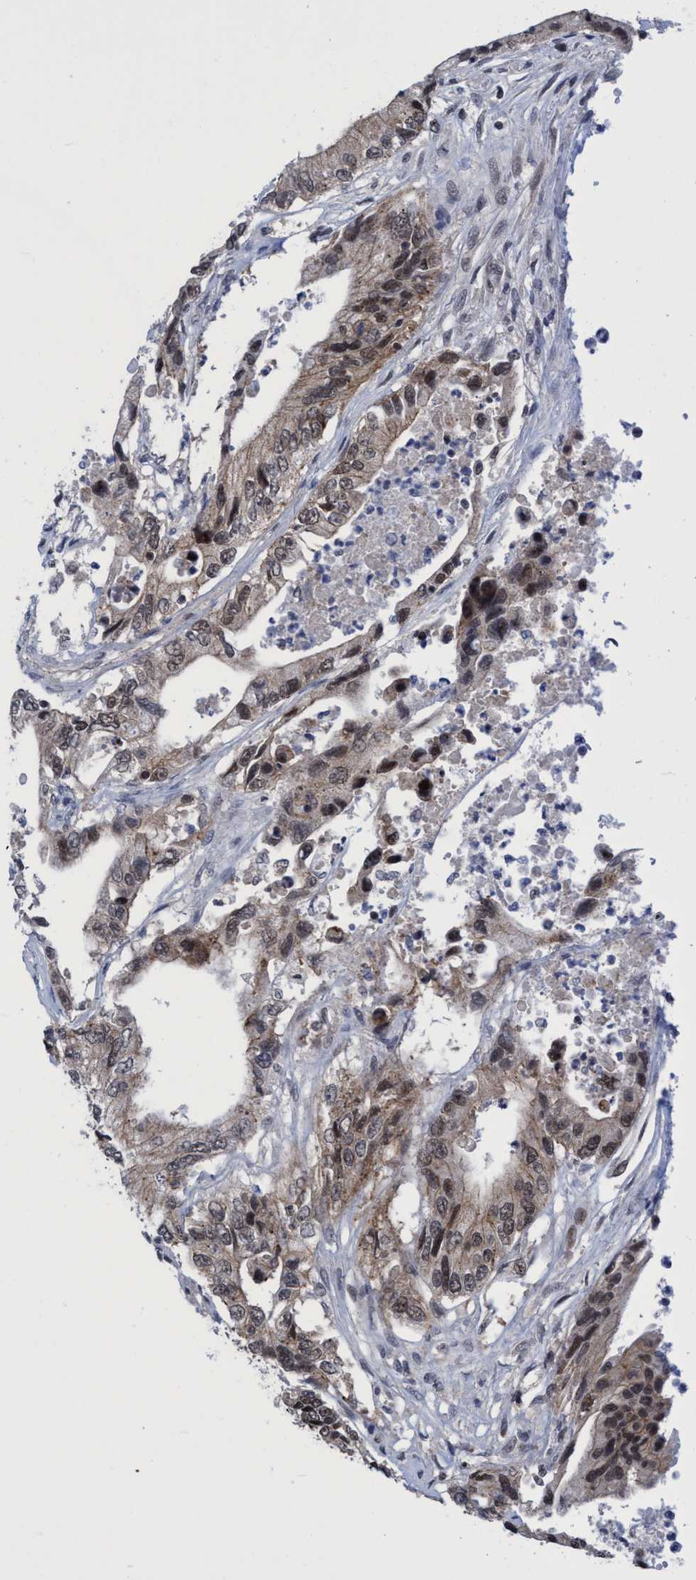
{"staining": {"intensity": "weak", "quantity": ">75%", "location": "cytoplasmic/membranous,nuclear"}, "tissue": "colorectal cancer", "cell_type": "Tumor cells", "image_type": "cancer", "snomed": [{"axis": "morphology", "description": "Adenocarcinoma, NOS"}, {"axis": "topography", "description": "Colon"}], "caption": "A brown stain highlights weak cytoplasmic/membranous and nuclear staining of a protein in human colorectal cancer (adenocarcinoma) tumor cells.", "gene": "C9orf78", "patient": {"sex": "female", "age": 77}}